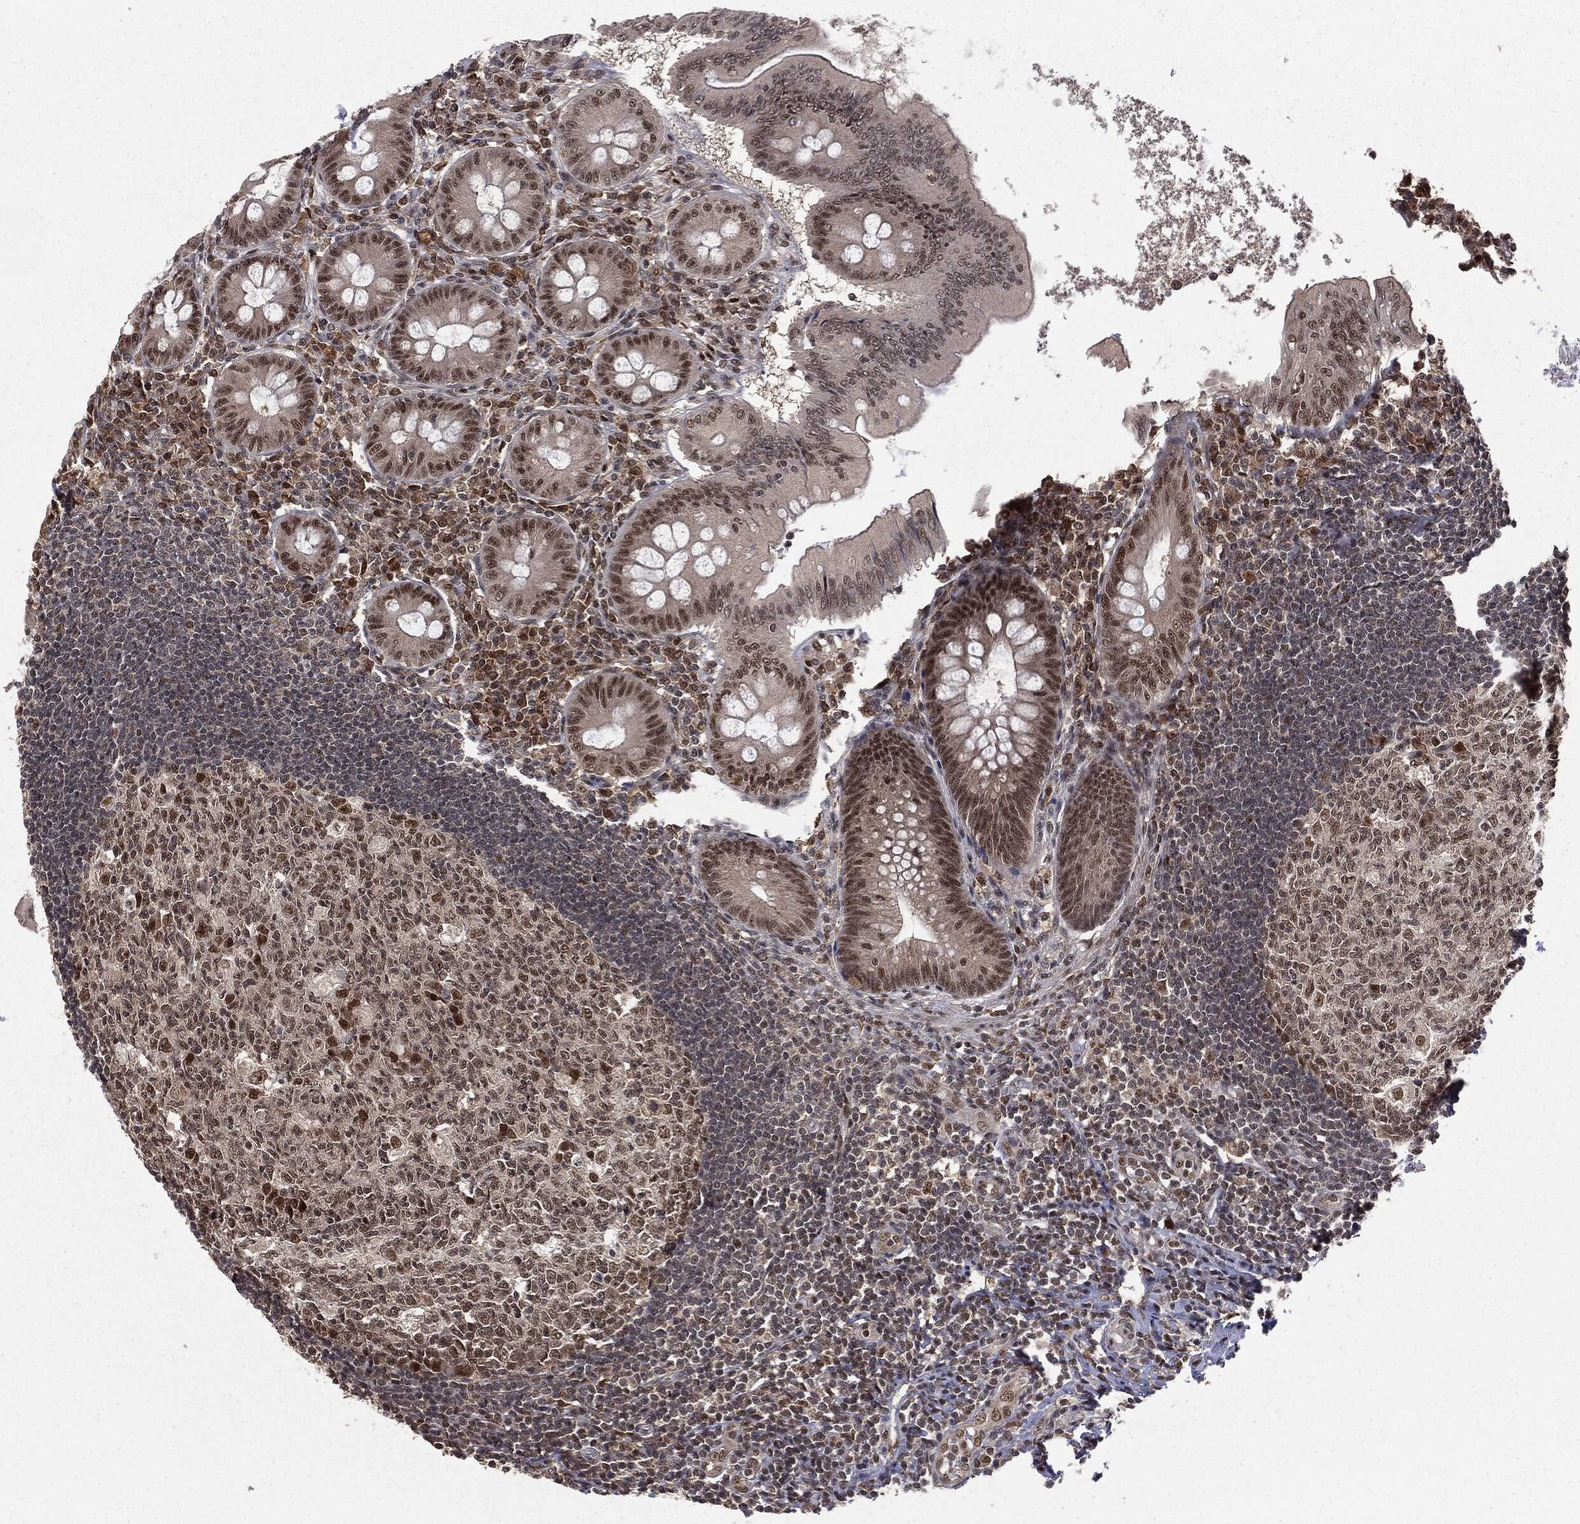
{"staining": {"intensity": "strong", "quantity": ">75%", "location": "nuclear"}, "tissue": "appendix", "cell_type": "Glandular cells", "image_type": "normal", "snomed": [{"axis": "morphology", "description": "Normal tissue, NOS"}, {"axis": "morphology", "description": "Inflammation, NOS"}, {"axis": "topography", "description": "Appendix"}], "caption": "Immunohistochemistry of benign human appendix reveals high levels of strong nuclear expression in approximately >75% of glandular cells.", "gene": "JMJD6", "patient": {"sex": "male", "age": 16}}